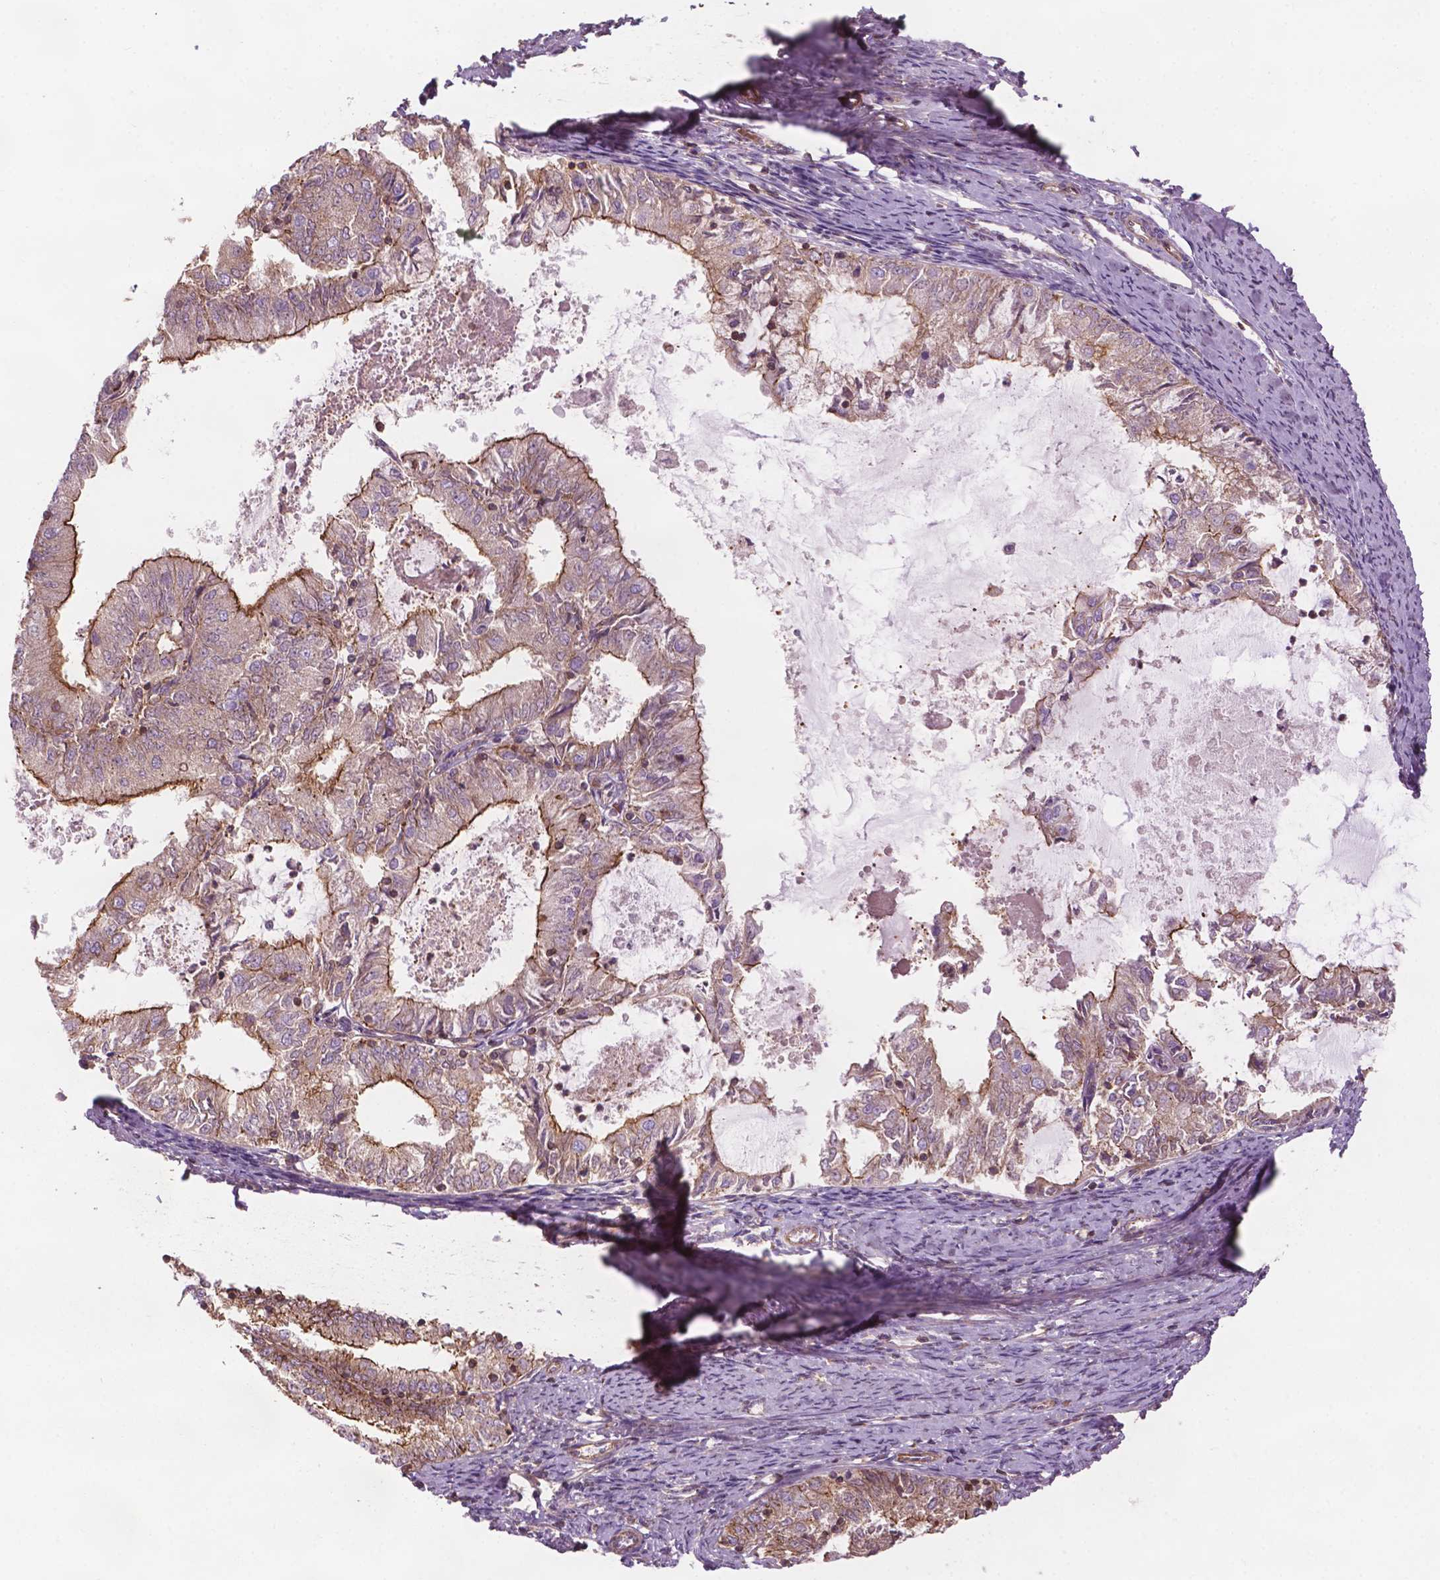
{"staining": {"intensity": "strong", "quantity": "25%-75%", "location": "cytoplasmic/membranous"}, "tissue": "endometrial cancer", "cell_type": "Tumor cells", "image_type": "cancer", "snomed": [{"axis": "morphology", "description": "Adenocarcinoma, NOS"}, {"axis": "topography", "description": "Endometrium"}], "caption": "The photomicrograph exhibits a brown stain indicating the presence of a protein in the cytoplasmic/membranous of tumor cells in endometrial cancer.", "gene": "SURF4", "patient": {"sex": "female", "age": 57}}